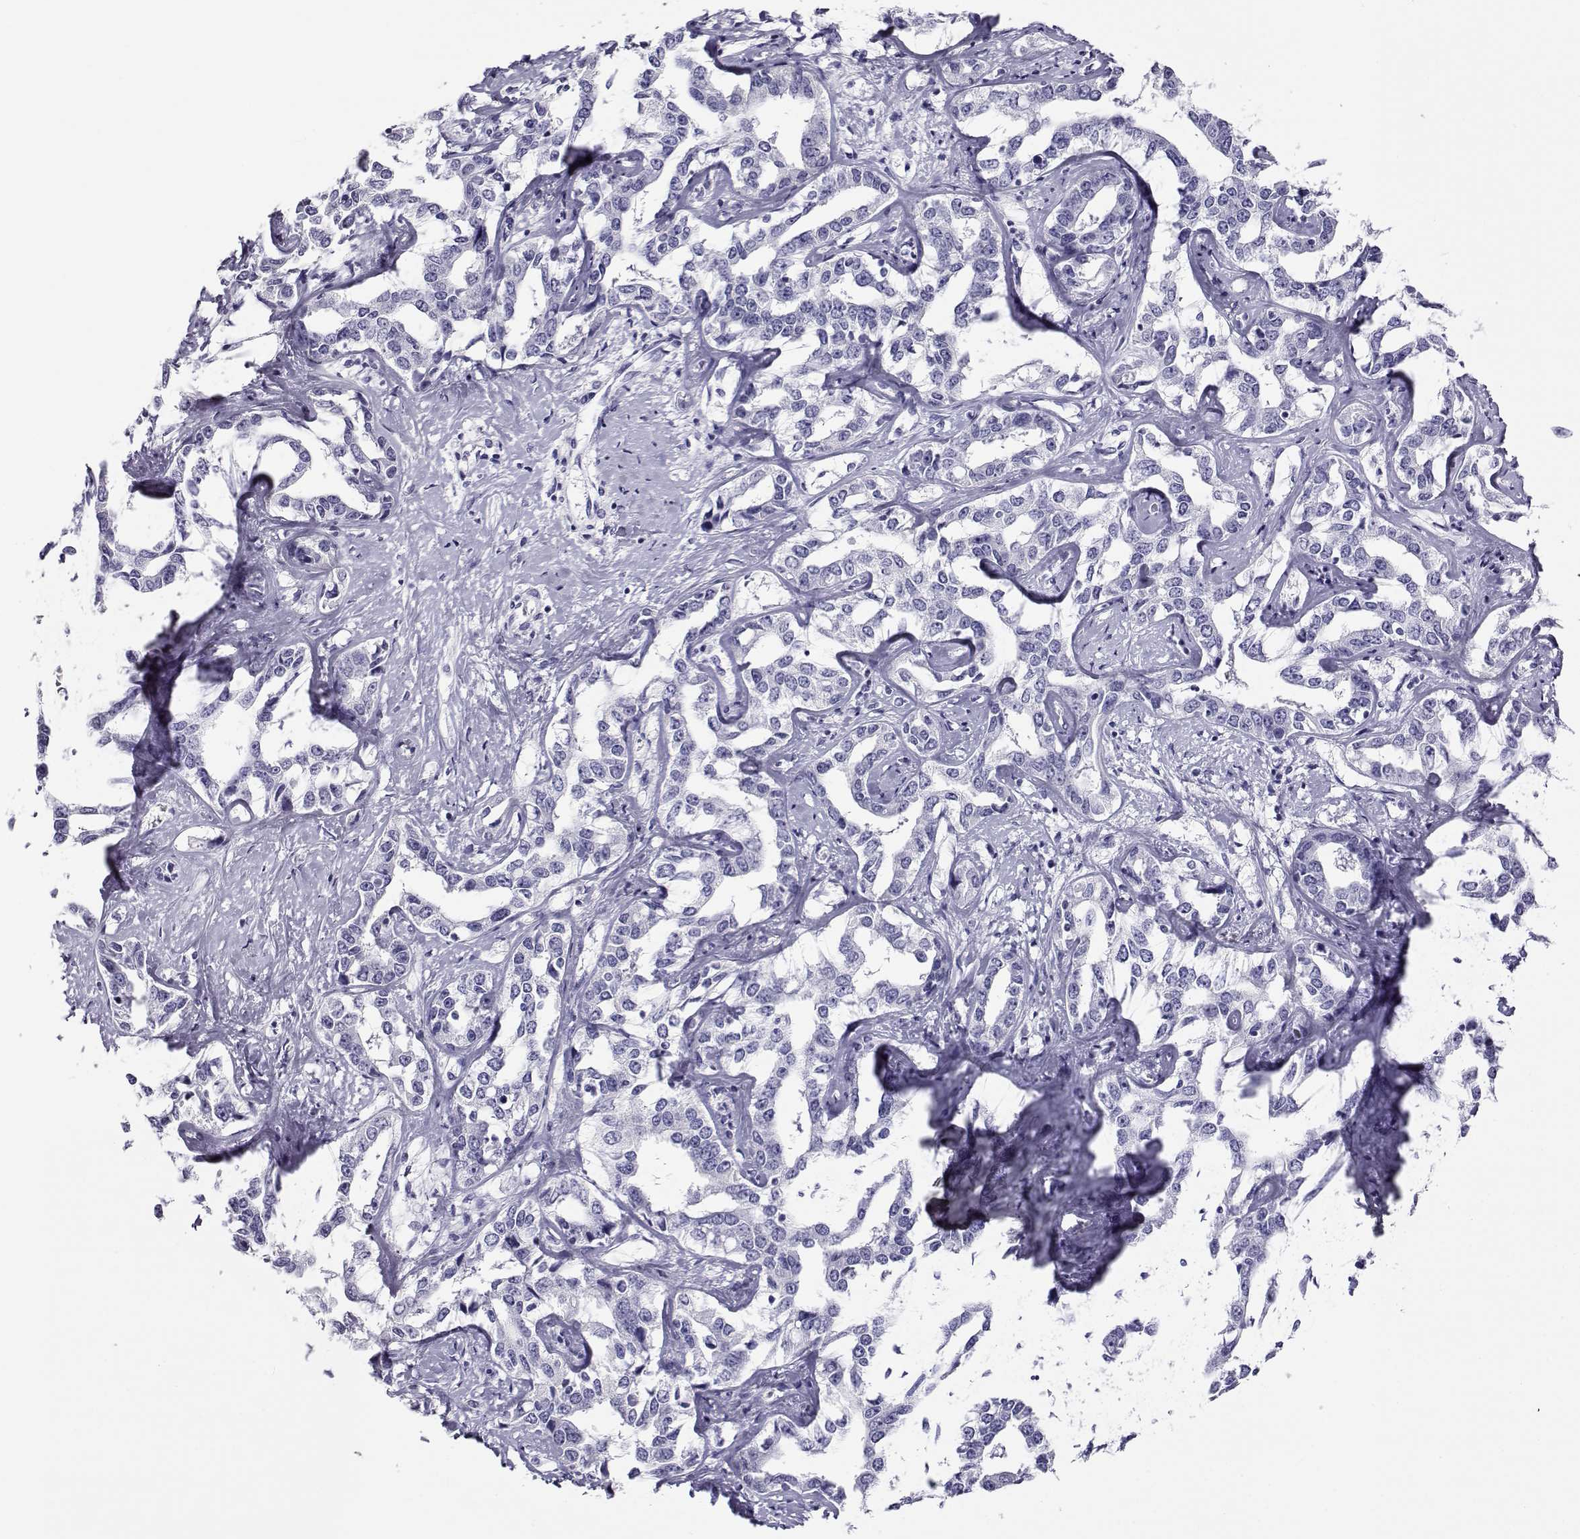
{"staining": {"intensity": "negative", "quantity": "none", "location": "none"}, "tissue": "liver cancer", "cell_type": "Tumor cells", "image_type": "cancer", "snomed": [{"axis": "morphology", "description": "Cholangiocarcinoma"}, {"axis": "topography", "description": "Liver"}], "caption": "Protein analysis of liver cancer (cholangiocarcinoma) reveals no significant positivity in tumor cells. Nuclei are stained in blue.", "gene": "CABS1", "patient": {"sex": "male", "age": 59}}